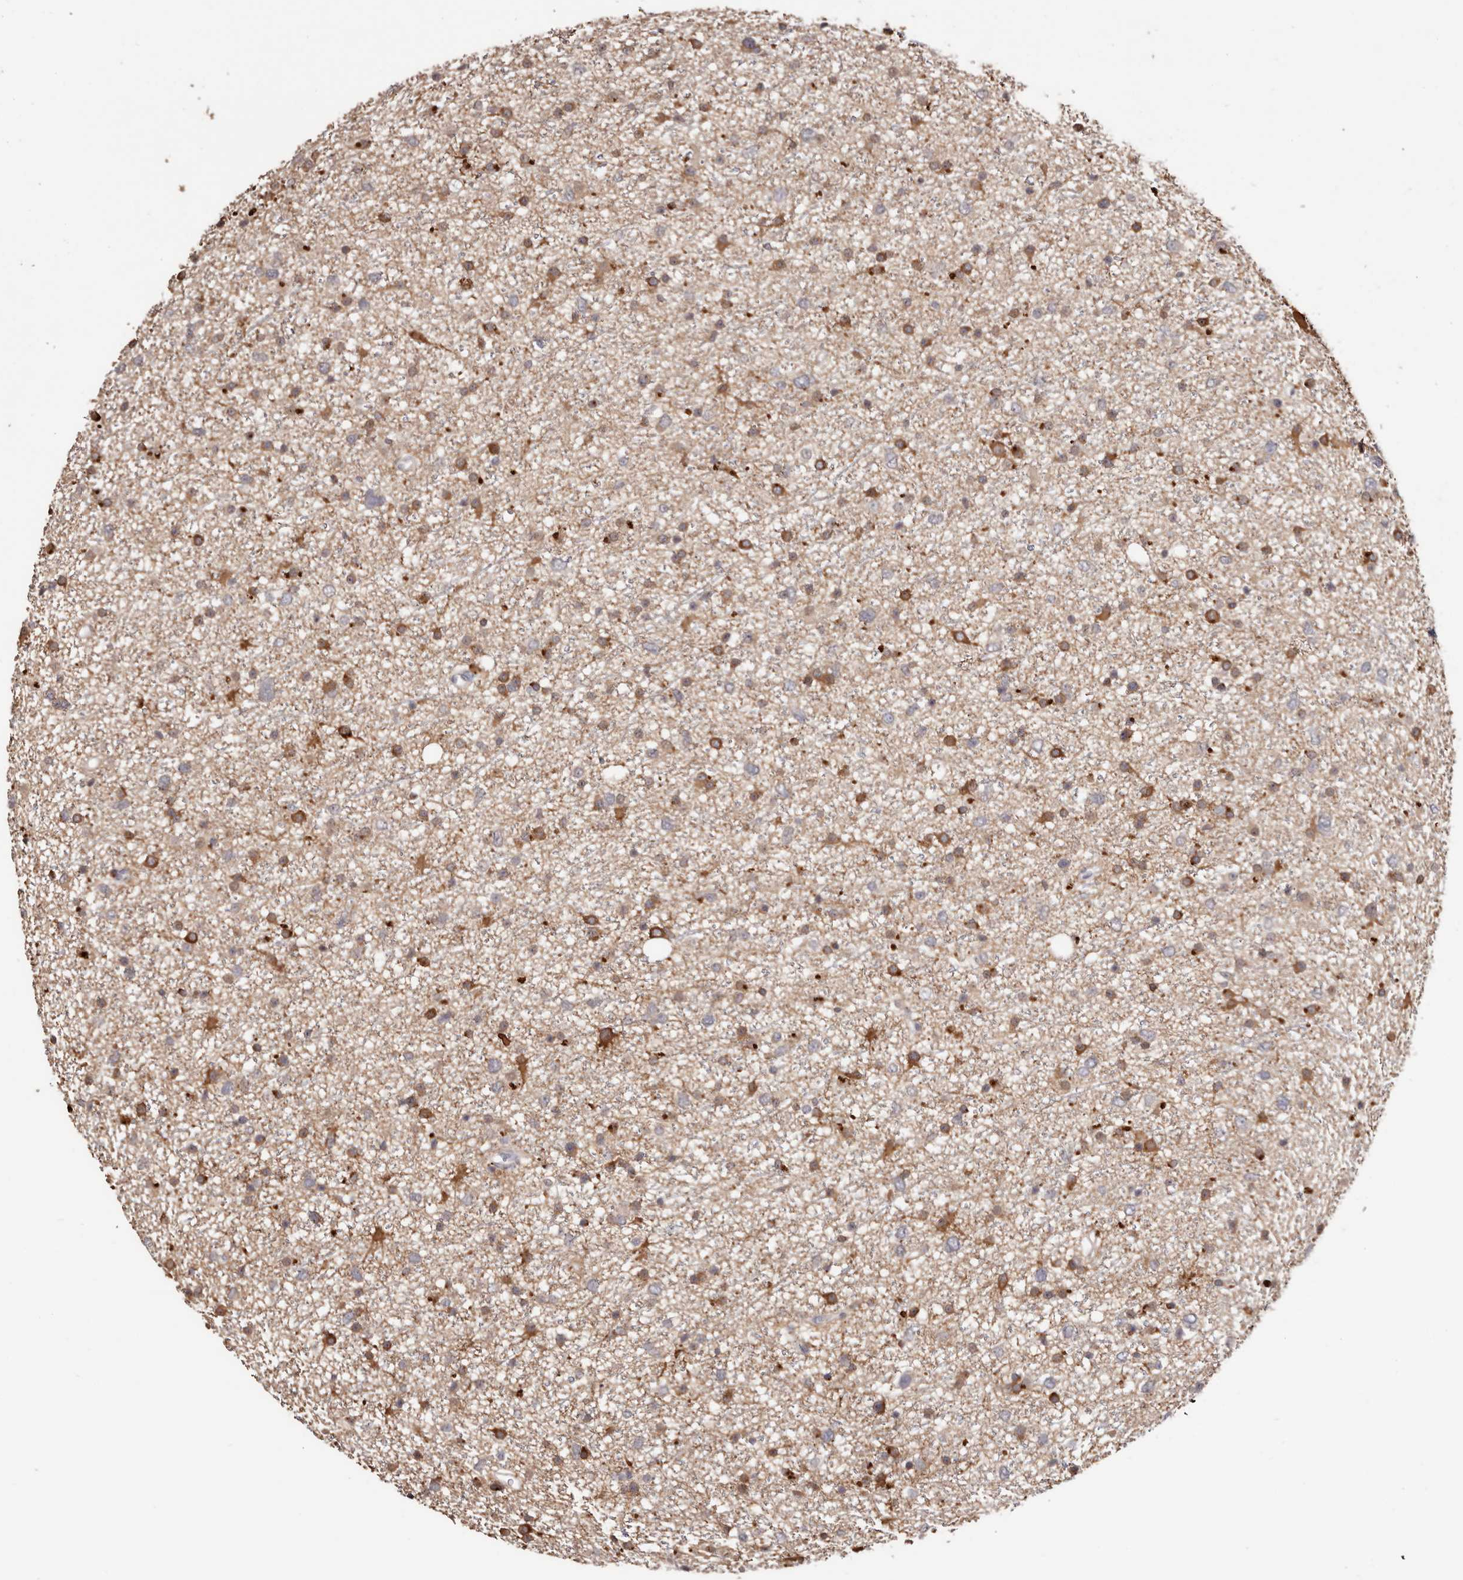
{"staining": {"intensity": "moderate", "quantity": "25%-75%", "location": "cytoplasmic/membranous"}, "tissue": "glioma", "cell_type": "Tumor cells", "image_type": "cancer", "snomed": [{"axis": "morphology", "description": "Glioma, malignant, Low grade"}, {"axis": "topography", "description": "Cerebral cortex"}], "caption": "Moderate cytoplasmic/membranous protein staining is present in approximately 25%-75% of tumor cells in malignant glioma (low-grade).", "gene": "TYW3", "patient": {"sex": "female", "age": 39}}